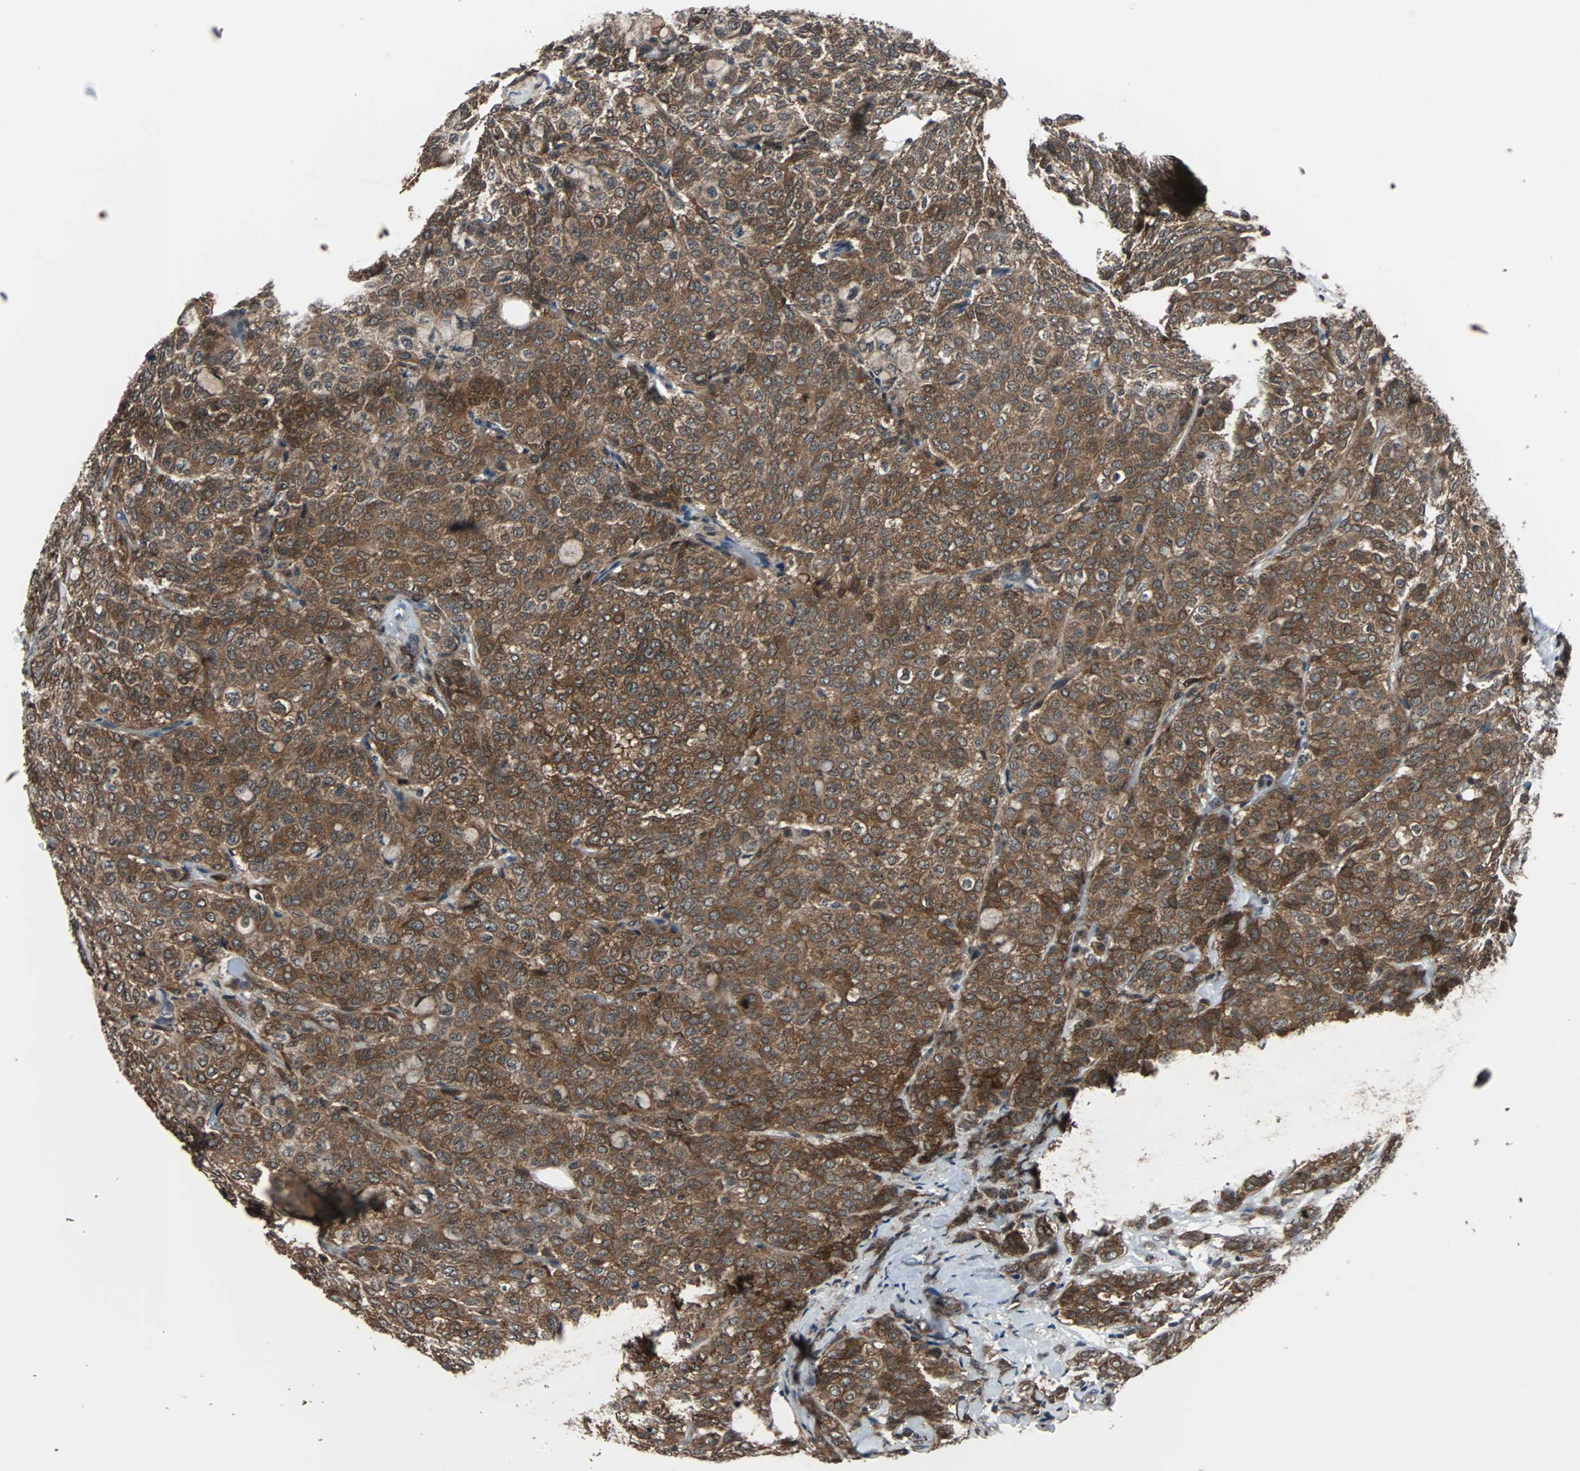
{"staining": {"intensity": "strong", "quantity": ">75%", "location": "cytoplasmic/membranous"}, "tissue": "breast cancer", "cell_type": "Tumor cells", "image_type": "cancer", "snomed": [{"axis": "morphology", "description": "Lobular carcinoma"}, {"axis": "topography", "description": "Breast"}], "caption": "Immunohistochemical staining of breast cancer reveals high levels of strong cytoplasmic/membranous protein staining in approximately >75% of tumor cells.", "gene": "PAK1", "patient": {"sex": "female", "age": 60}}